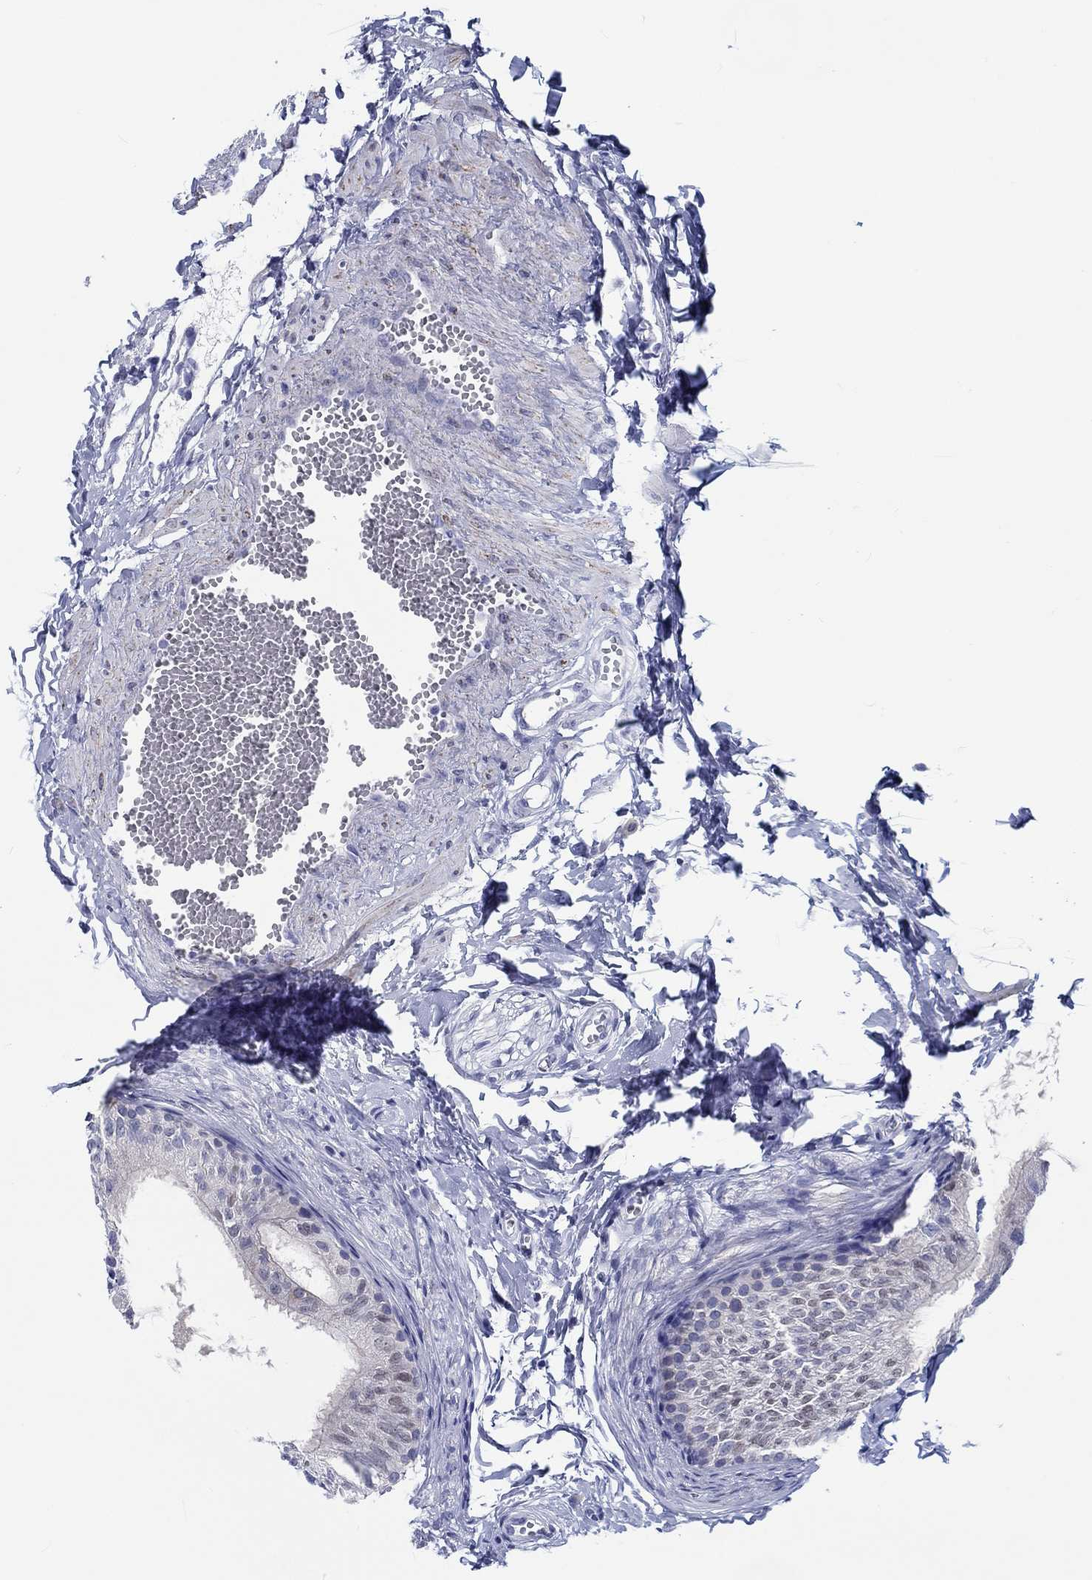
{"staining": {"intensity": "negative", "quantity": "none", "location": "none"}, "tissue": "epididymis", "cell_type": "Glandular cells", "image_type": "normal", "snomed": [{"axis": "morphology", "description": "Normal tissue, NOS"}, {"axis": "topography", "description": "Epididymis"}], "caption": "Photomicrograph shows no protein expression in glandular cells of unremarkable epididymis.", "gene": "H1", "patient": {"sex": "male", "age": 22}}